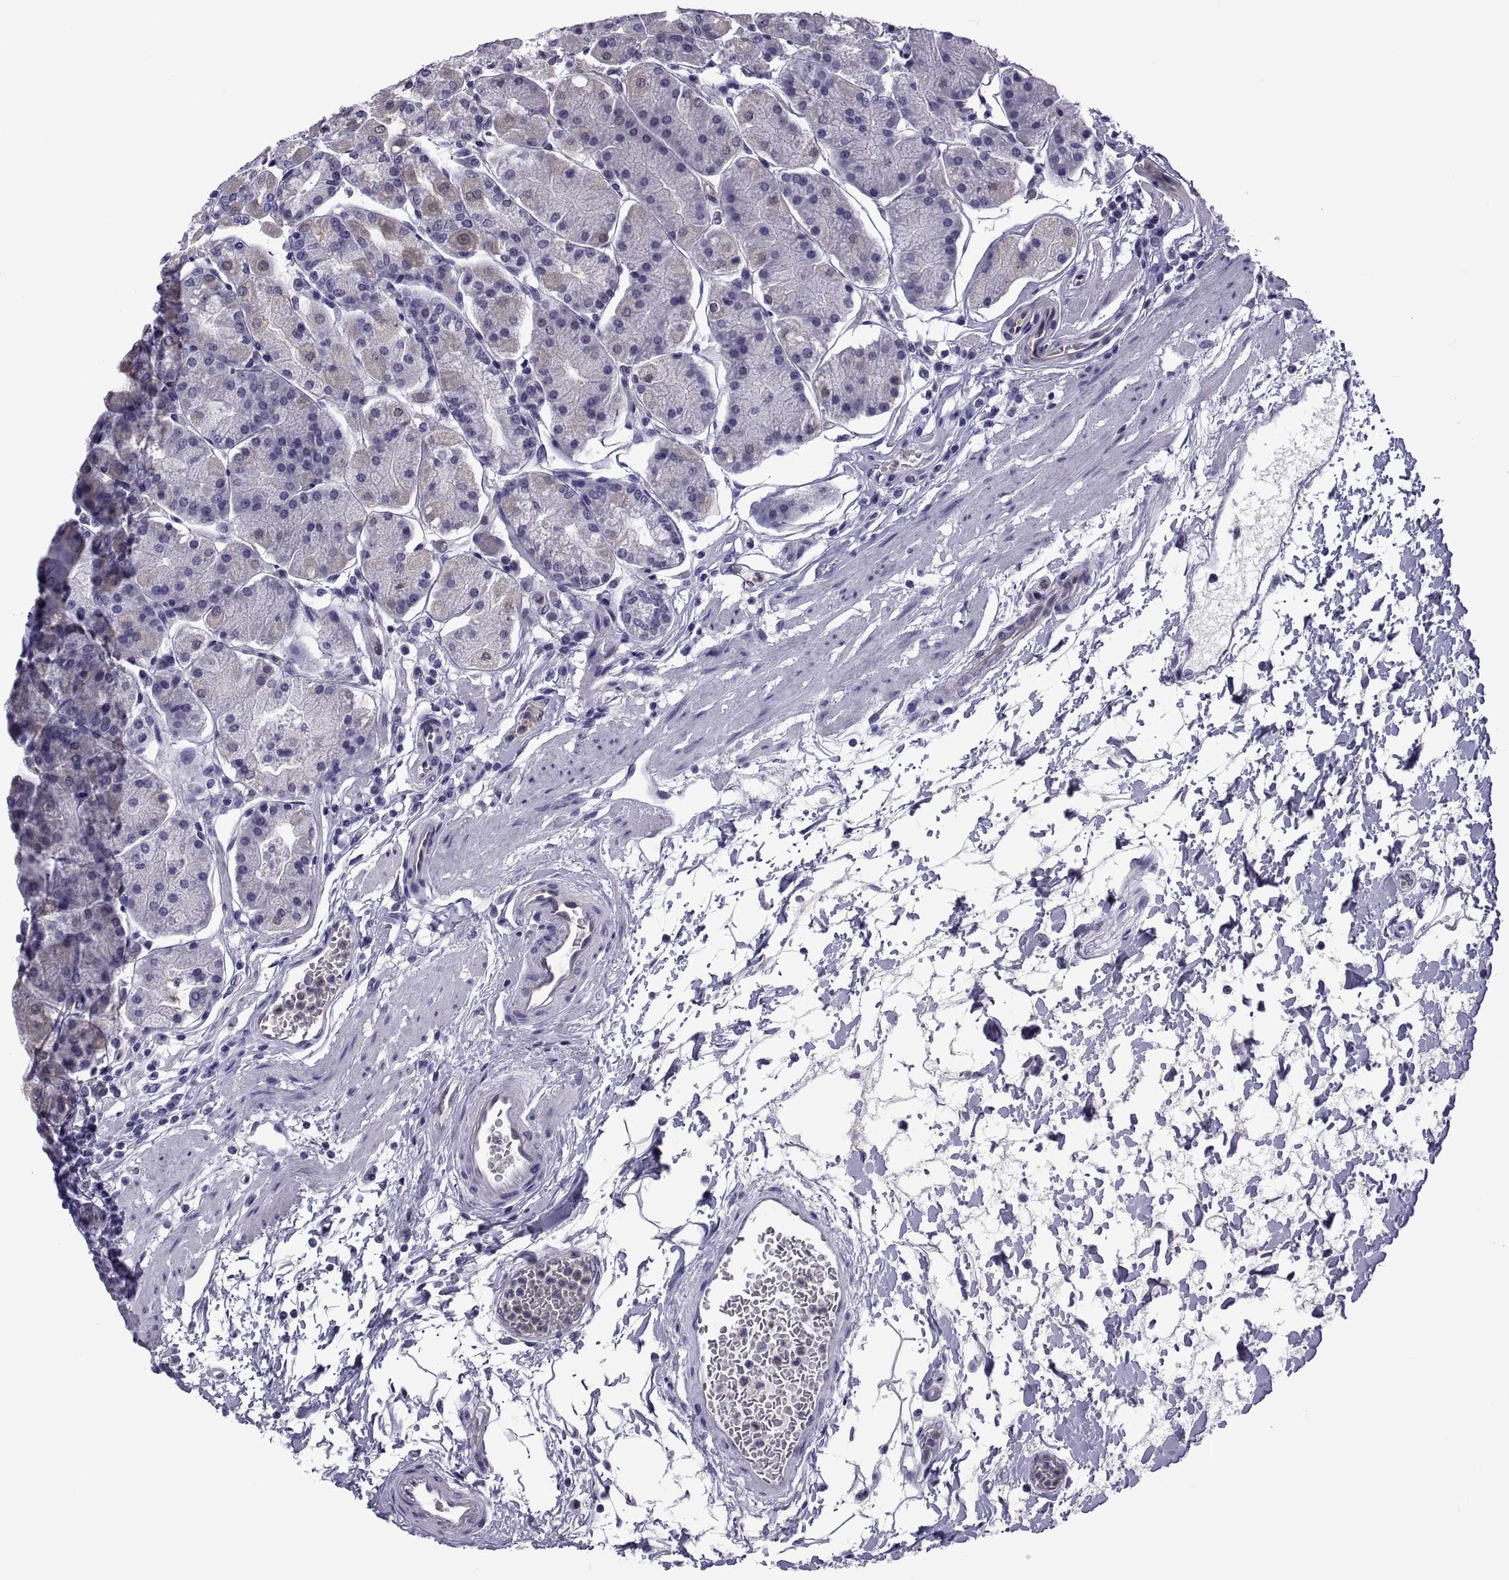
{"staining": {"intensity": "negative", "quantity": "none", "location": "none"}, "tissue": "stomach", "cell_type": "Glandular cells", "image_type": "normal", "snomed": [{"axis": "morphology", "description": "Normal tissue, NOS"}, {"axis": "topography", "description": "Stomach"}], "caption": "Immunohistochemistry (IHC) of unremarkable human stomach reveals no positivity in glandular cells. (DAB immunohistochemistry visualized using brightfield microscopy, high magnification).", "gene": "LCN9", "patient": {"sex": "male", "age": 54}}